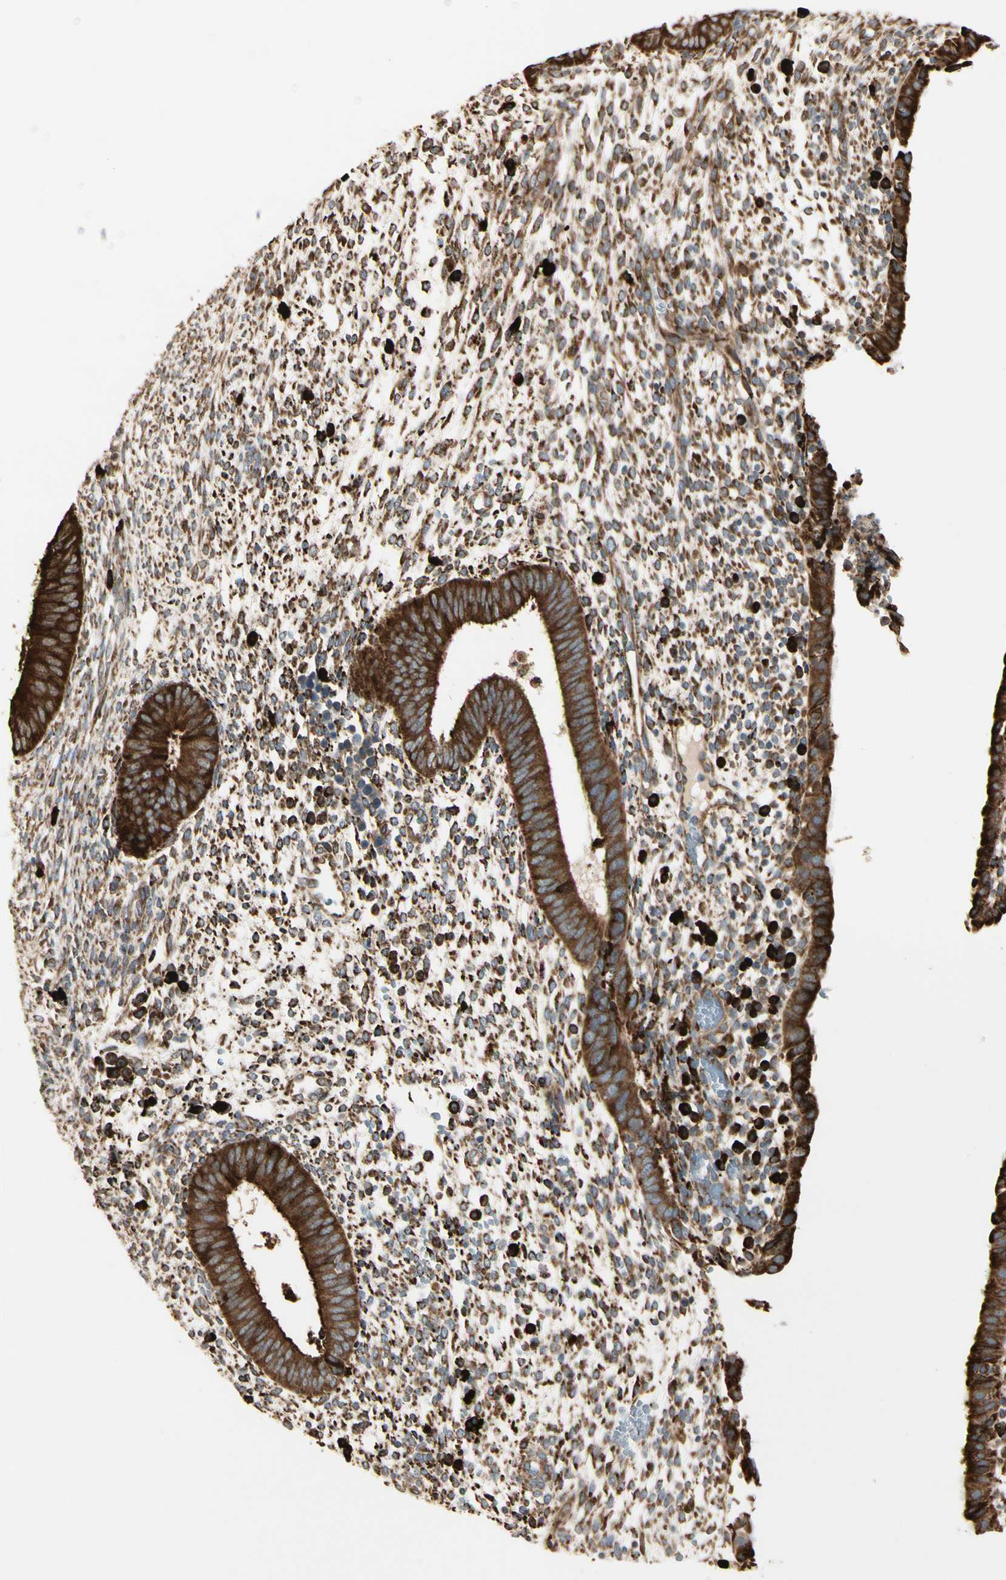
{"staining": {"intensity": "strong", "quantity": ">75%", "location": "cytoplasmic/membranous"}, "tissue": "endometrium", "cell_type": "Cells in endometrial stroma", "image_type": "normal", "snomed": [{"axis": "morphology", "description": "Normal tissue, NOS"}, {"axis": "topography", "description": "Endometrium"}], "caption": "Immunohistochemical staining of unremarkable endometrium shows strong cytoplasmic/membranous protein staining in approximately >75% of cells in endometrial stroma.", "gene": "HSP90B1", "patient": {"sex": "female", "age": 35}}